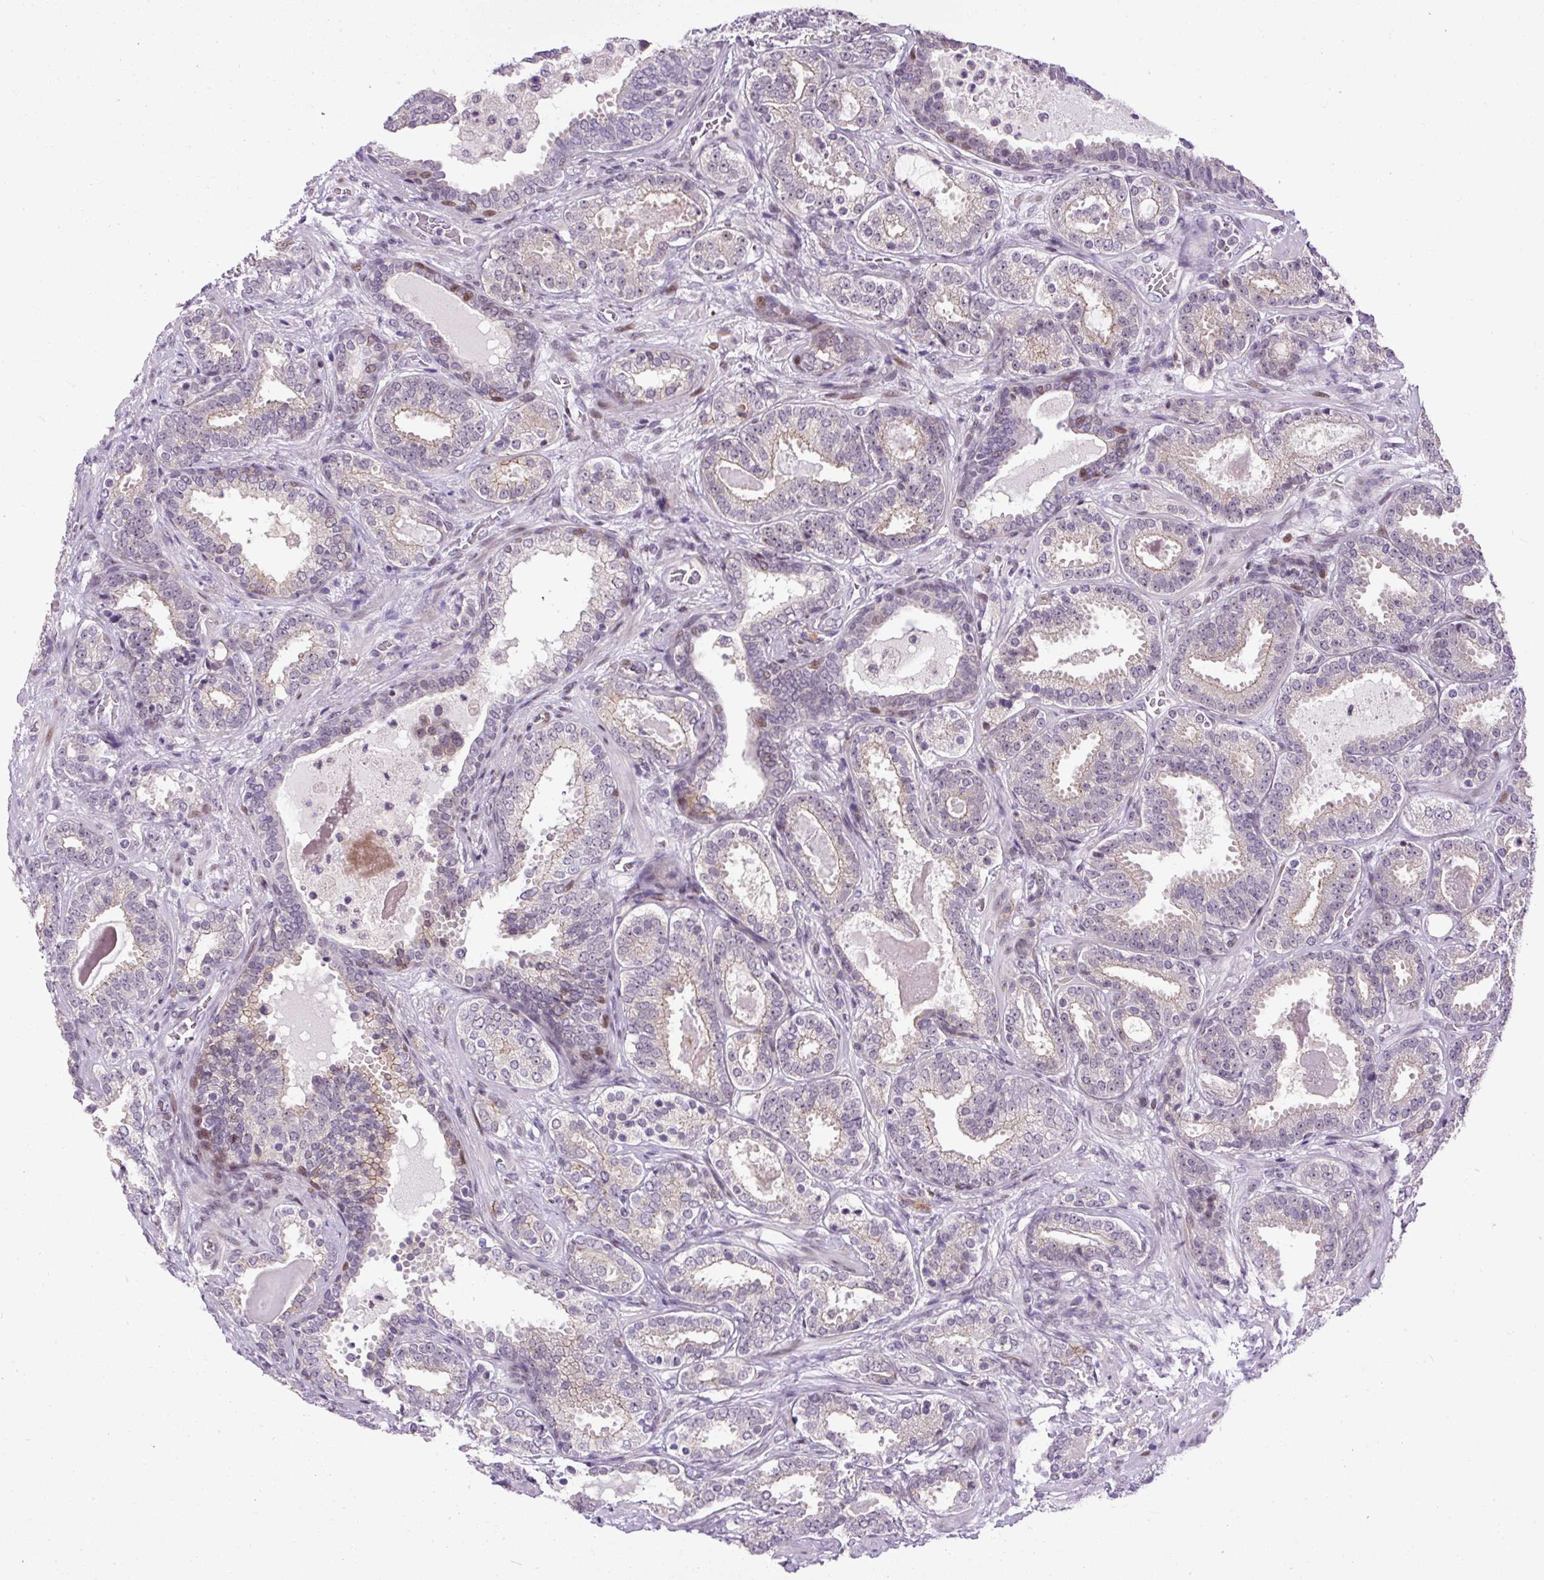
{"staining": {"intensity": "negative", "quantity": "none", "location": "none"}, "tissue": "prostate cancer", "cell_type": "Tumor cells", "image_type": "cancer", "snomed": [{"axis": "morphology", "description": "Adenocarcinoma, High grade"}, {"axis": "topography", "description": "Prostate"}], "caption": "Prostate cancer stained for a protein using immunohistochemistry shows no positivity tumor cells.", "gene": "ARHGEF18", "patient": {"sex": "male", "age": 65}}